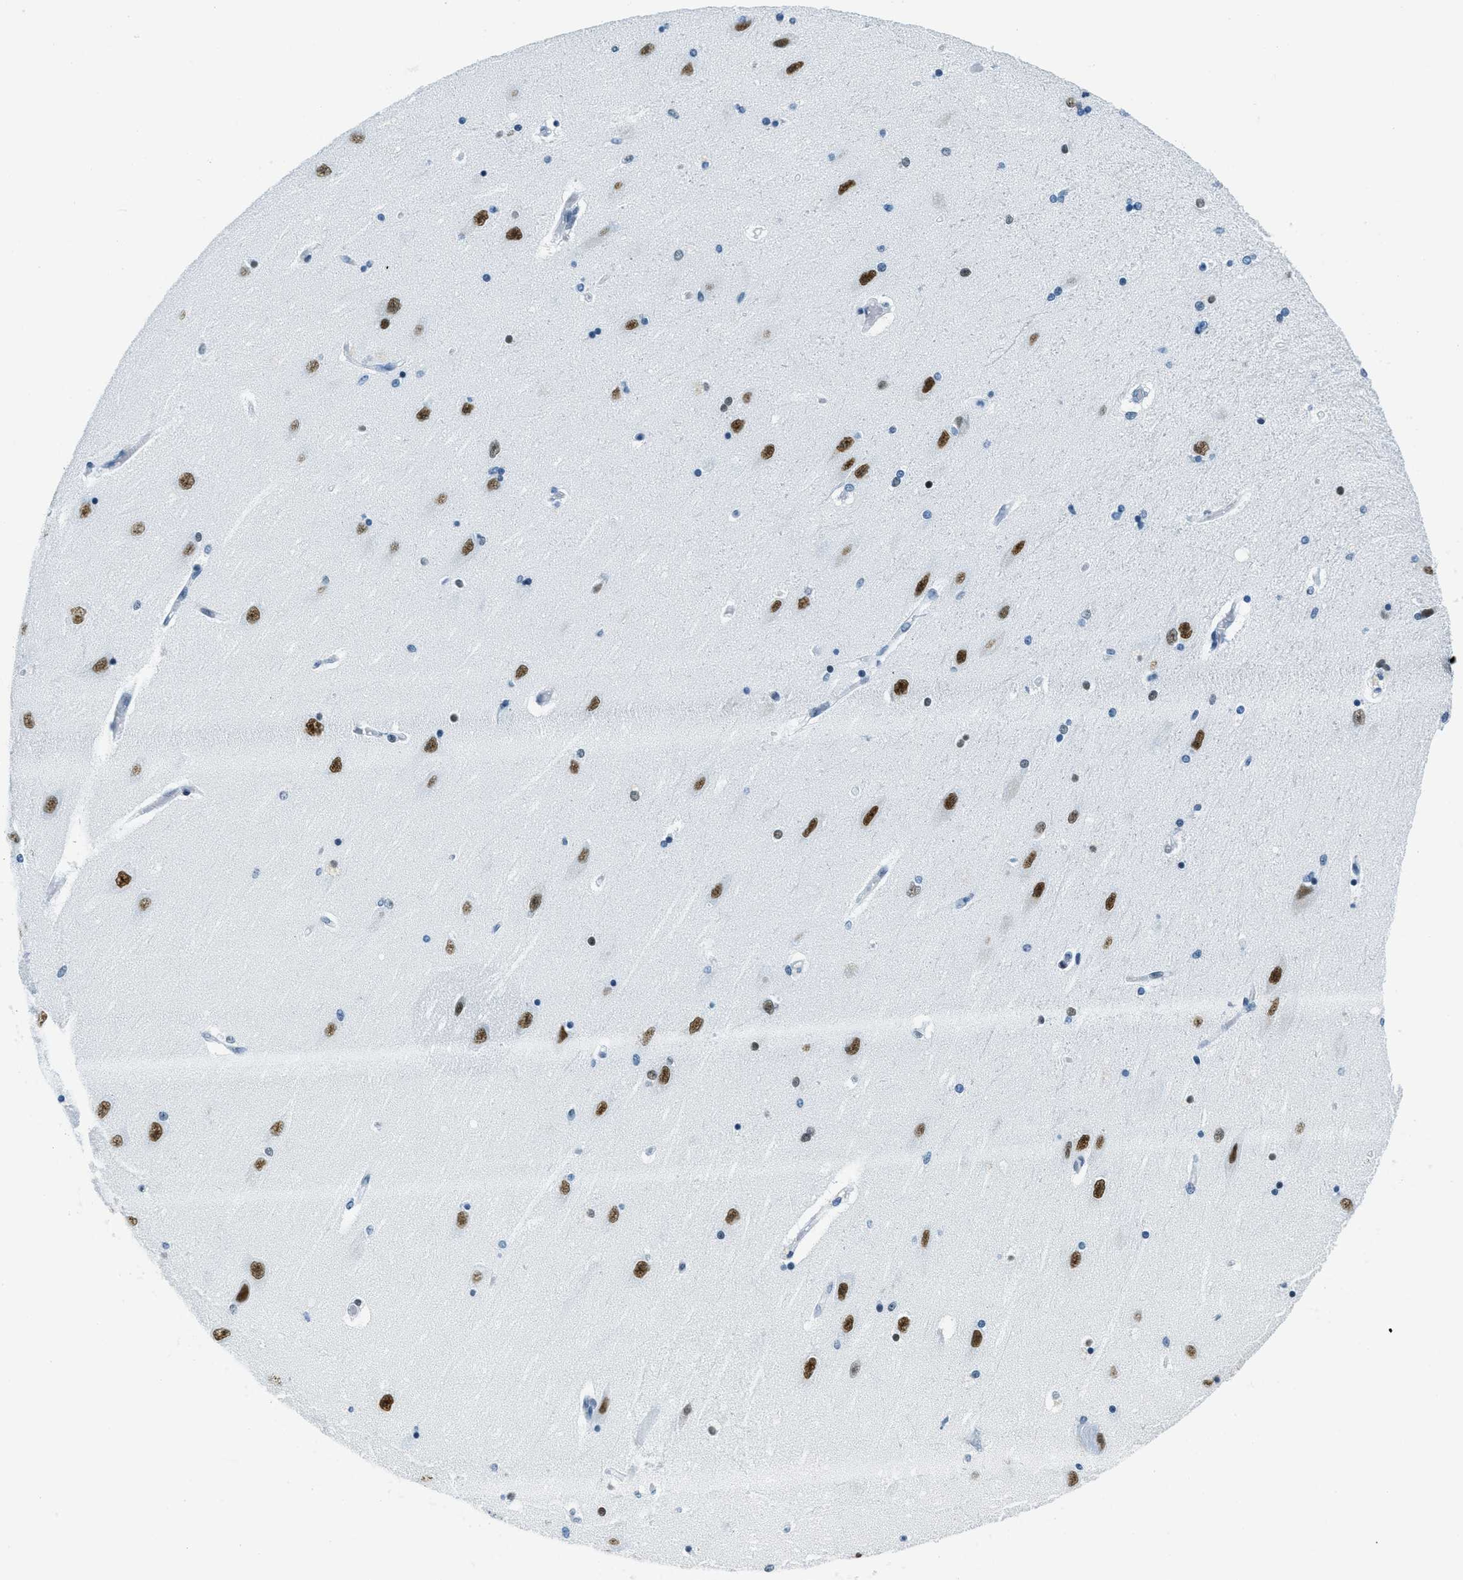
{"staining": {"intensity": "negative", "quantity": "none", "location": "none"}, "tissue": "hippocampus", "cell_type": "Glial cells", "image_type": "normal", "snomed": [{"axis": "morphology", "description": "Normal tissue, NOS"}, {"axis": "topography", "description": "Hippocampus"}], "caption": "DAB (3,3'-diaminobenzidine) immunohistochemical staining of unremarkable hippocampus demonstrates no significant staining in glial cells.", "gene": "PLA2G2A", "patient": {"sex": "female", "age": 54}}